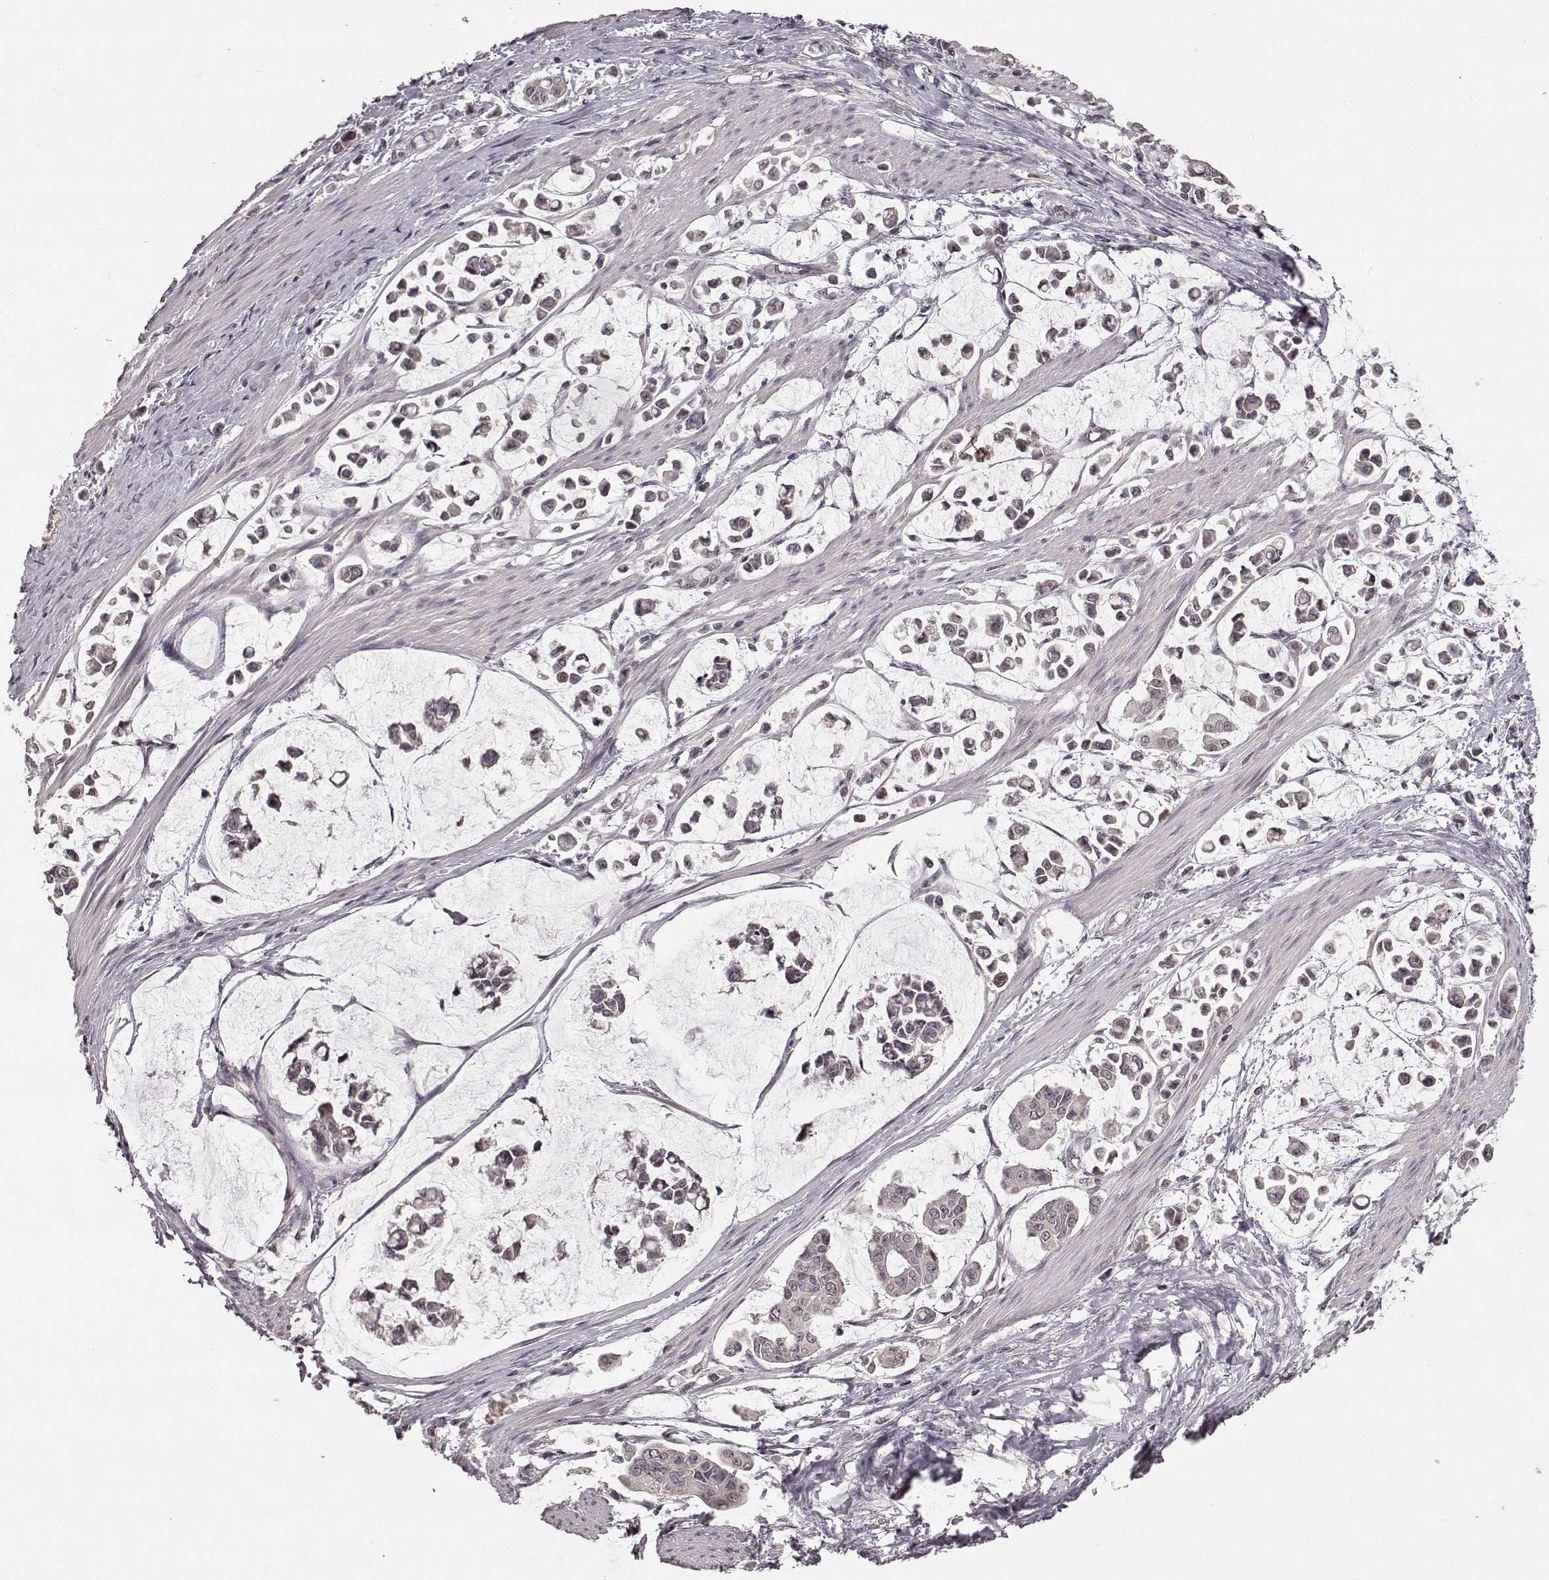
{"staining": {"intensity": "negative", "quantity": "none", "location": "none"}, "tissue": "stomach cancer", "cell_type": "Tumor cells", "image_type": "cancer", "snomed": [{"axis": "morphology", "description": "Adenocarcinoma, NOS"}, {"axis": "topography", "description": "Stomach"}], "caption": "IHC of human stomach cancer (adenocarcinoma) reveals no expression in tumor cells. (DAB IHC with hematoxylin counter stain).", "gene": "NTRK2", "patient": {"sex": "male", "age": 82}}